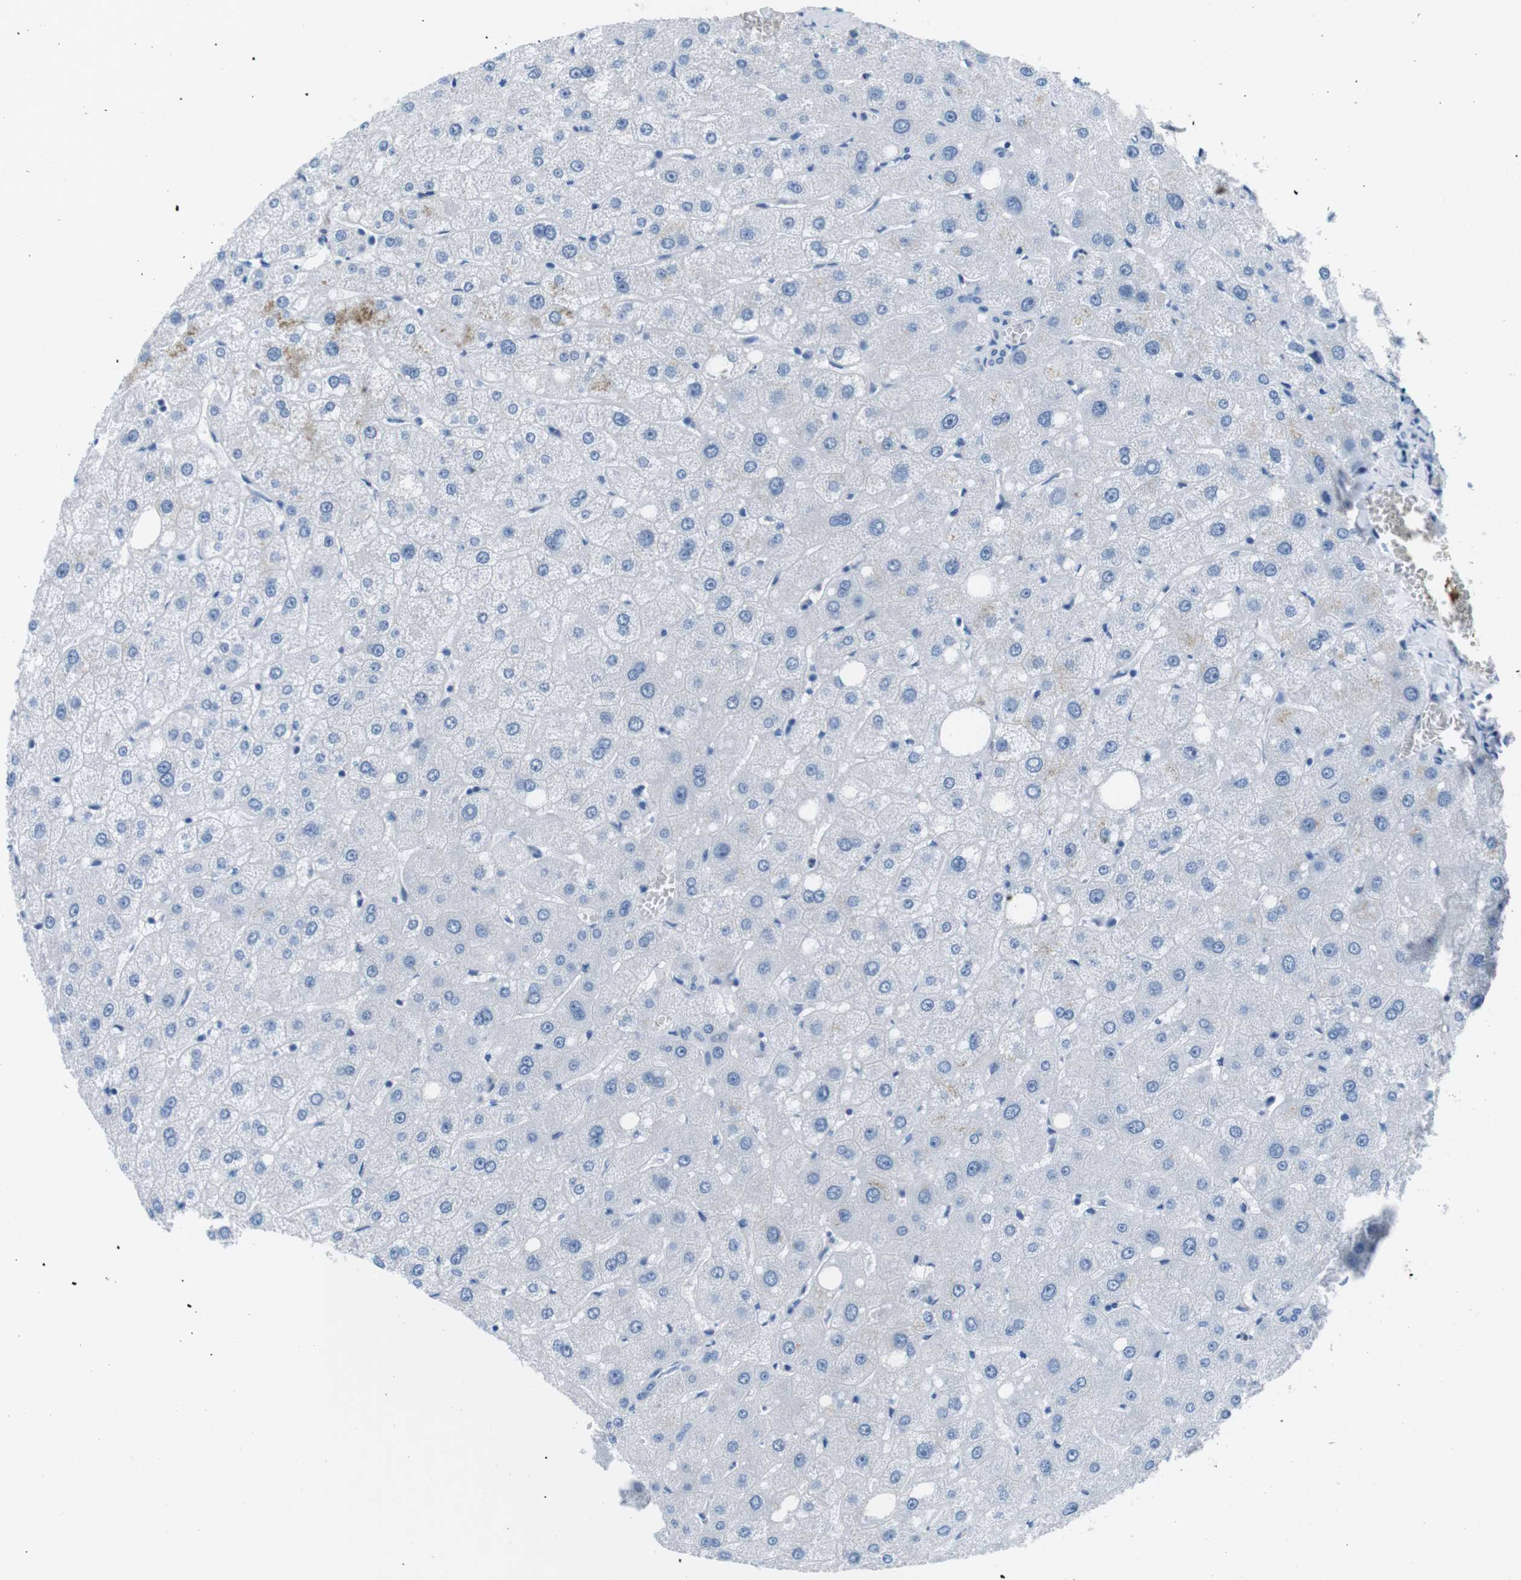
{"staining": {"intensity": "negative", "quantity": "none", "location": "none"}, "tissue": "liver", "cell_type": "Cholangiocytes", "image_type": "normal", "snomed": [{"axis": "morphology", "description": "Normal tissue, NOS"}, {"axis": "topography", "description": "Liver"}], "caption": "The IHC image has no significant expression in cholangiocytes of liver.", "gene": "MUC2", "patient": {"sex": "male", "age": 73}}